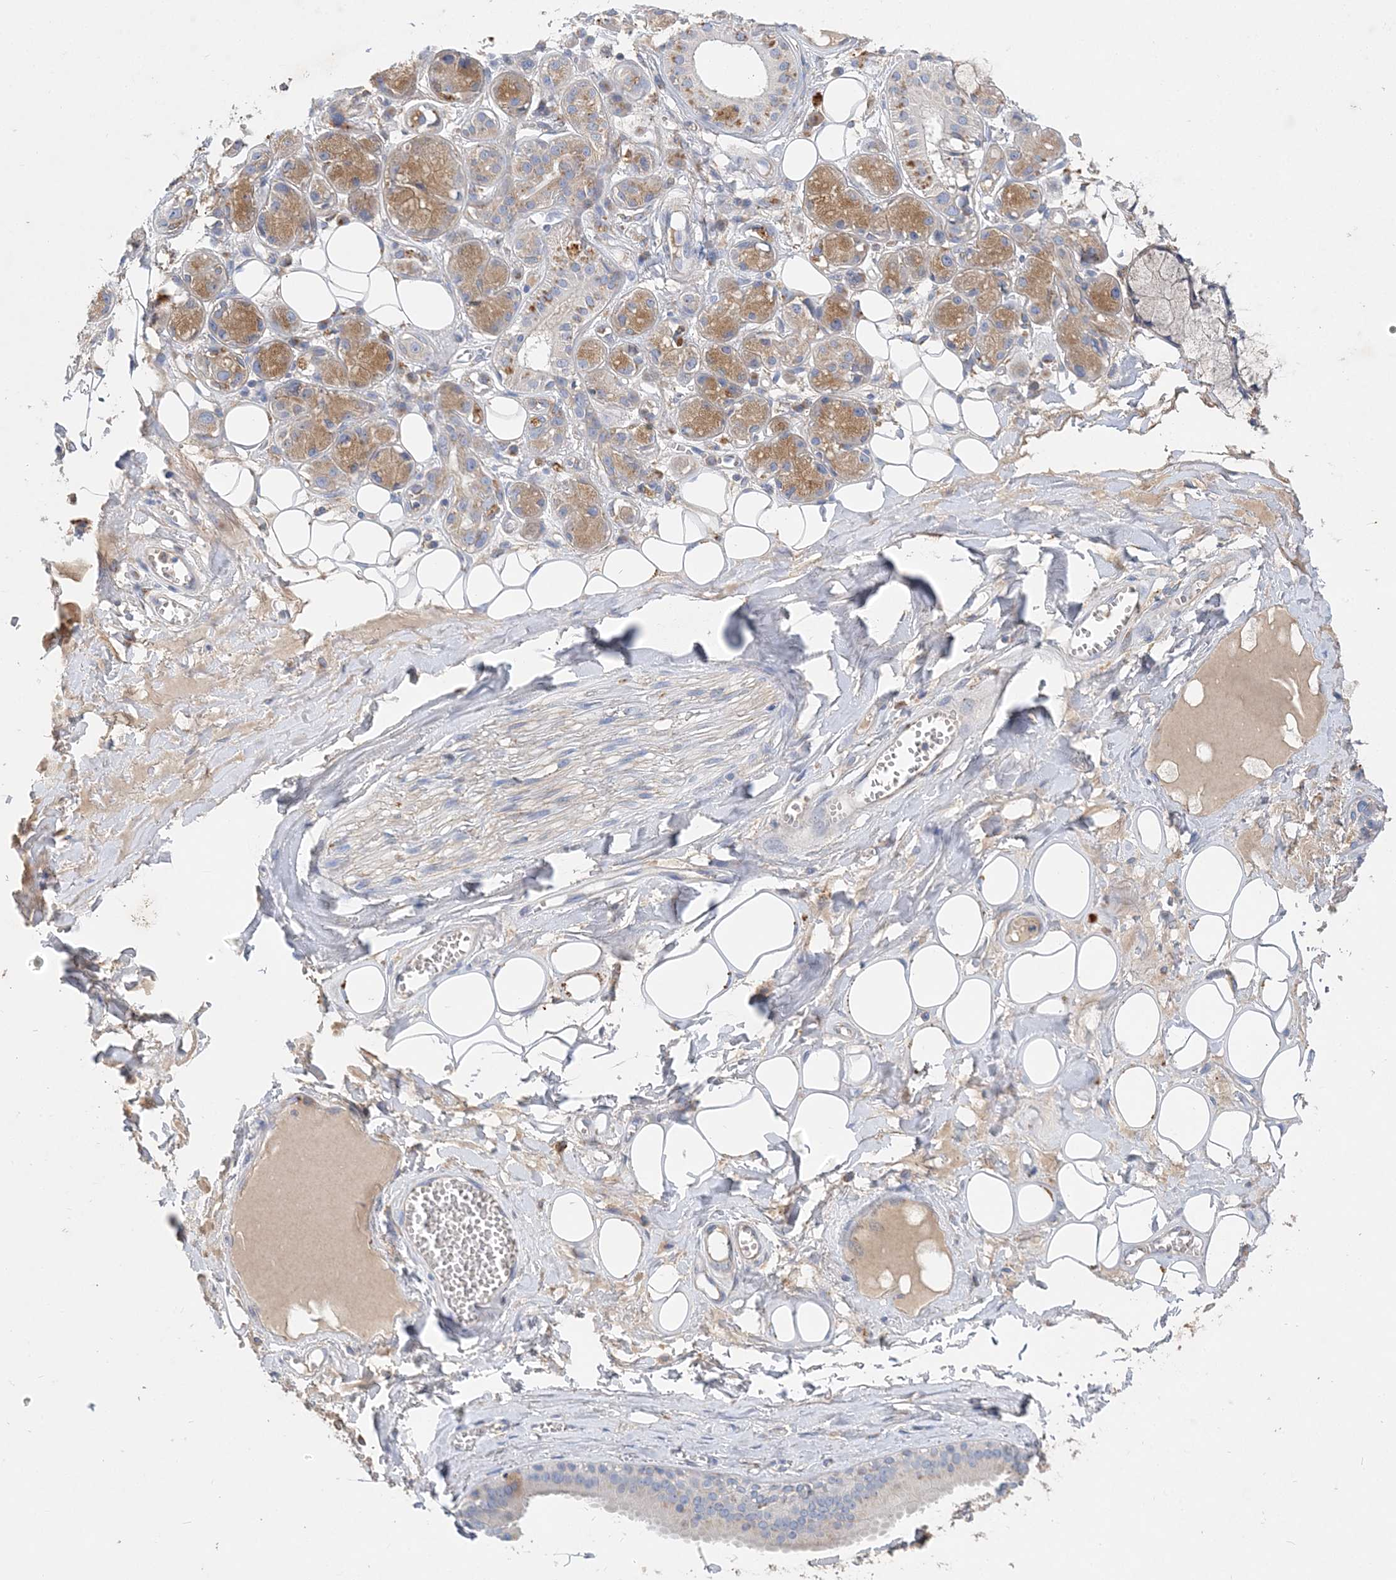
{"staining": {"intensity": "negative", "quantity": "none", "location": "none"}, "tissue": "adipose tissue", "cell_type": "Adipocytes", "image_type": "normal", "snomed": [{"axis": "morphology", "description": "Normal tissue, NOS"}, {"axis": "morphology", "description": "Inflammation, NOS"}, {"axis": "topography", "description": "Salivary gland"}, {"axis": "topography", "description": "Peripheral nerve tissue"}], "caption": "DAB (3,3'-diaminobenzidine) immunohistochemical staining of unremarkable human adipose tissue shows no significant positivity in adipocytes.", "gene": "GRINA", "patient": {"sex": "female", "age": 75}}